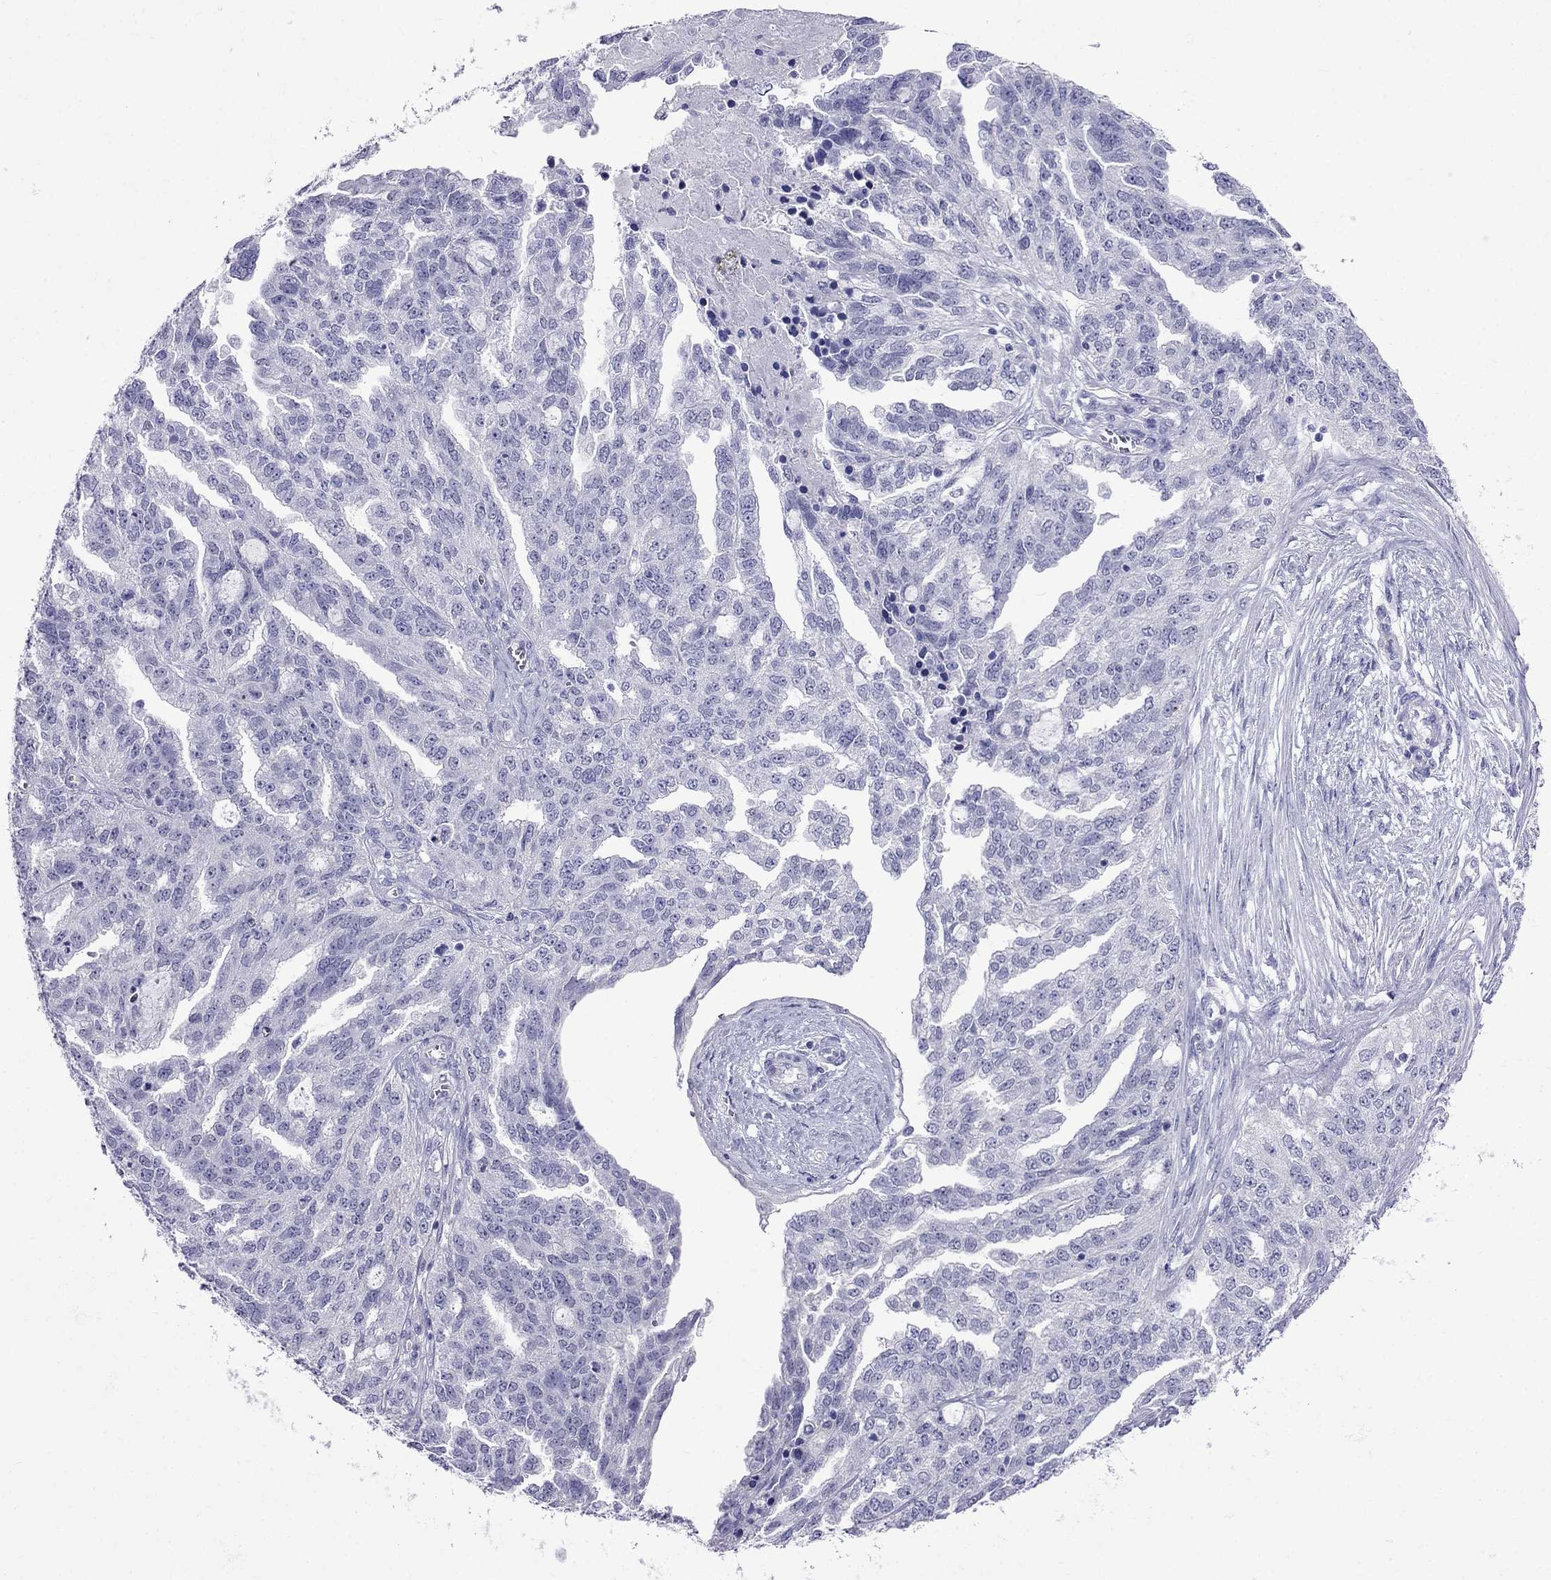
{"staining": {"intensity": "negative", "quantity": "none", "location": "none"}, "tissue": "ovarian cancer", "cell_type": "Tumor cells", "image_type": "cancer", "snomed": [{"axis": "morphology", "description": "Cystadenocarcinoma, serous, NOS"}, {"axis": "topography", "description": "Ovary"}], "caption": "Ovarian cancer was stained to show a protein in brown. There is no significant staining in tumor cells. (DAB immunohistochemistry visualized using brightfield microscopy, high magnification).", "gene": "MGP", "patient": {"sex": "female", "age": 51}}